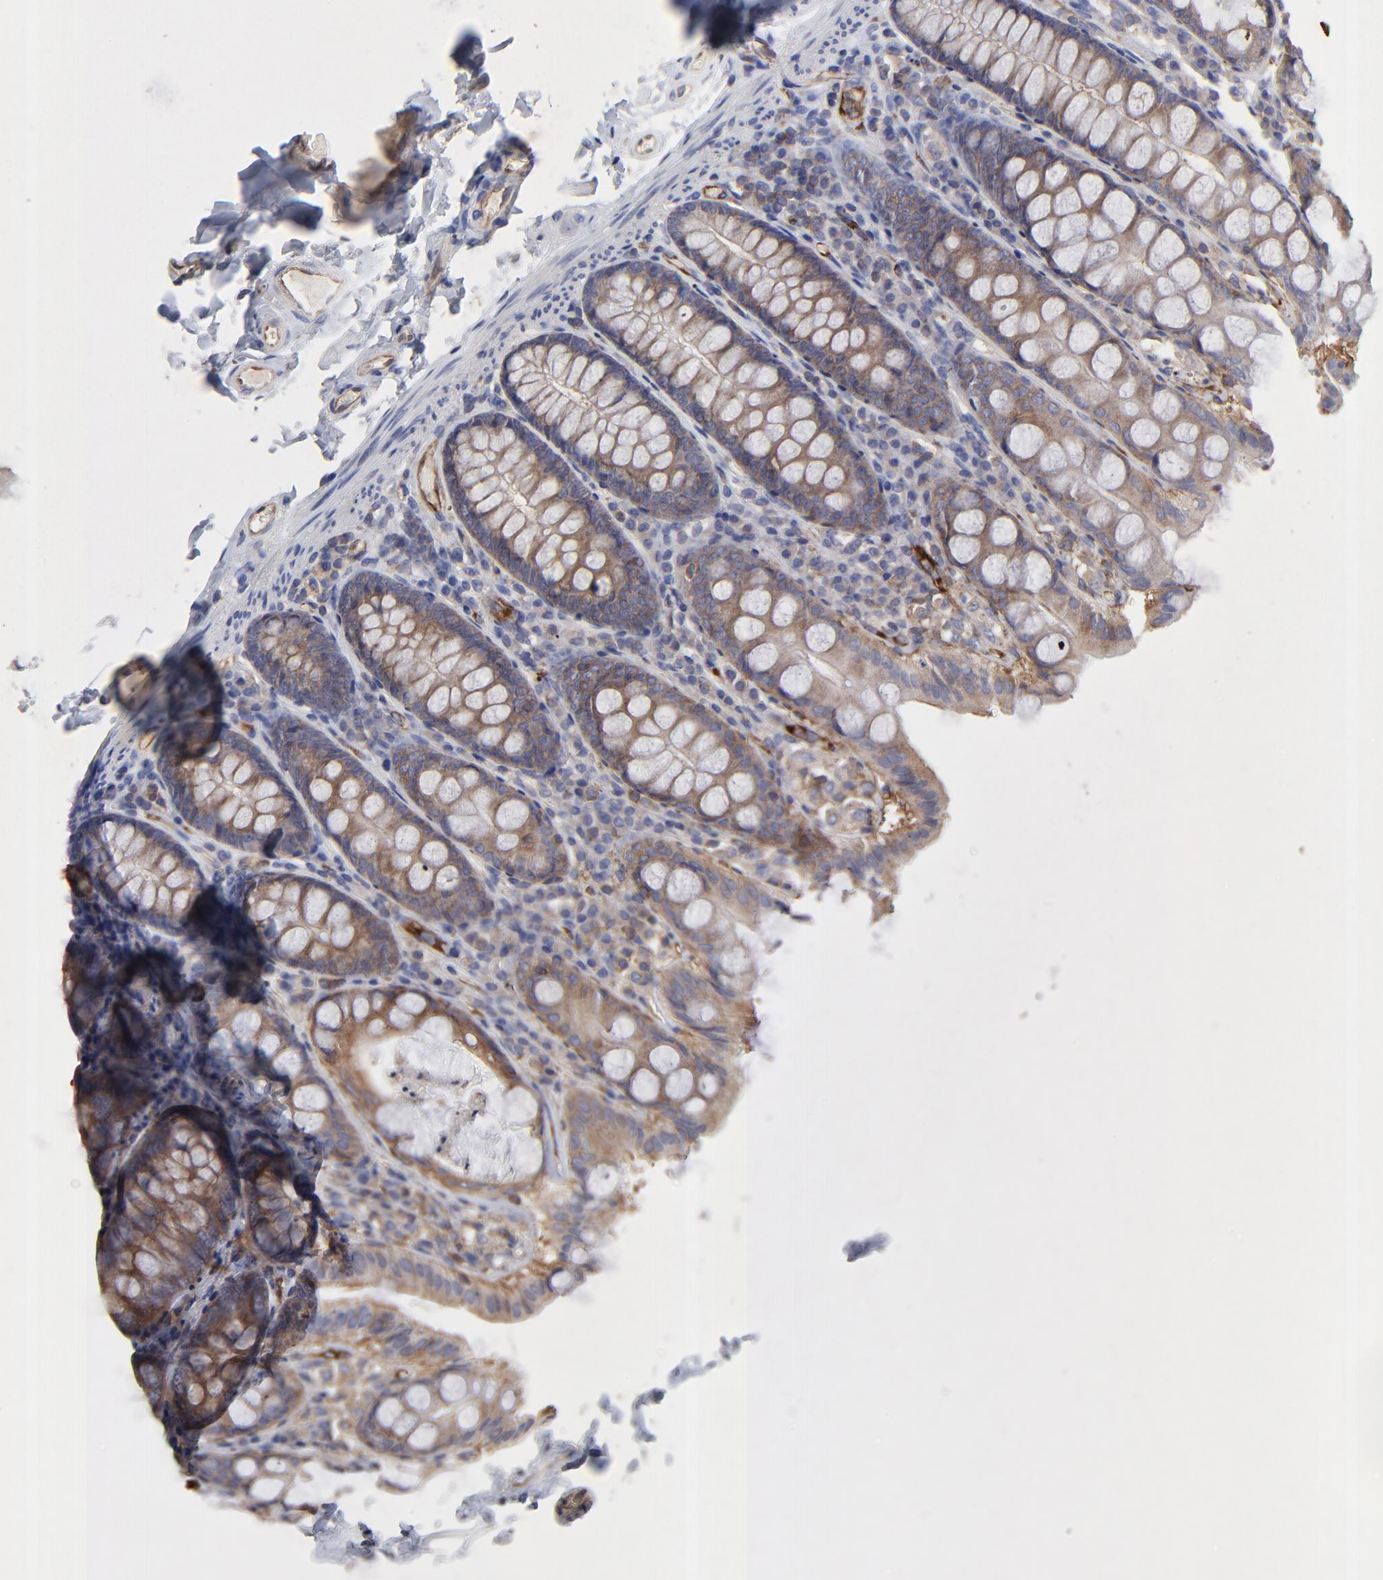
{"staining": {"intensity": "moderate", "quantity": ">75%", "location": "cytoplasmic/membranous"}, "tissue": "colon", "cell_type": "Endothelial cells", "image_type": "normal", "snomed": [{"axis": "morphology", "description": "Normal tissue, NOS"}, {"axis": "topography", "description": "Colon"}], "caption": "High-magnification brightfield microscopy of normal colon stained with DAB (brown) and counterstained with hematoxylin (blue). endothelial cells exhibit moderate cytoplasmic/membranous staining is appreciated in about>75% of cells.", "gene": "SULF2", "patient": {"sex": "female", "age": 61}}